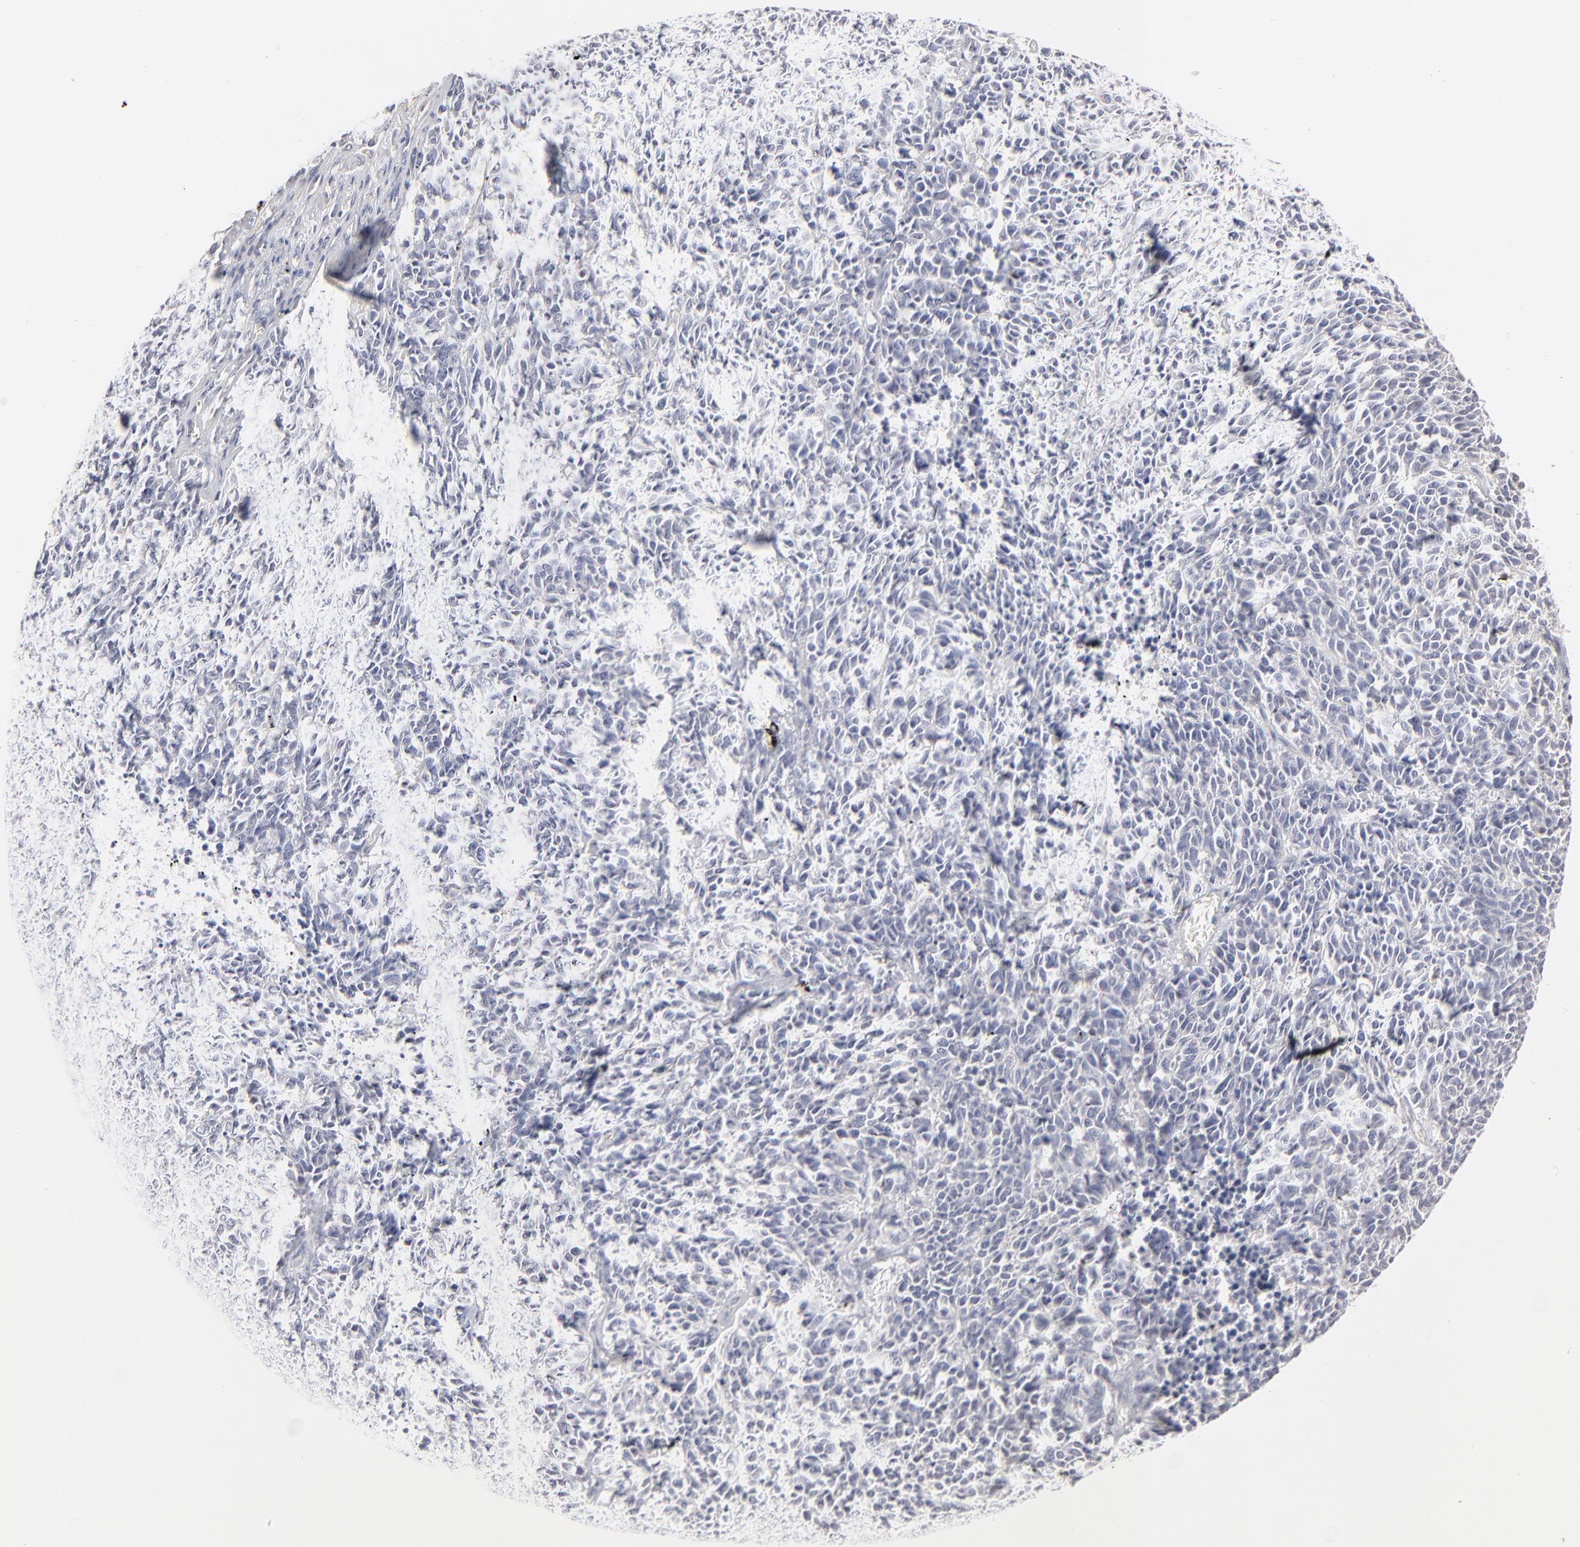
{"staining": {"intensity": "negative", "quantity": "none", "location": "none"}, "tissue": "lung cancer", "cell_type": "Tumor cells", "image_type": "cancer", "snomed": [{"axis": "morphology", "description": "Neoplasm, malignant, NOS"}, {"axis": "topography", "description": "Lung"}], "caption": "Neoplasm (malignant) (lung) stained for a protein using immunohistochemistry exhibits no positivity tumor cells.", "gene": "RBM3", "patient": {"sex": "female", "age": 58}}